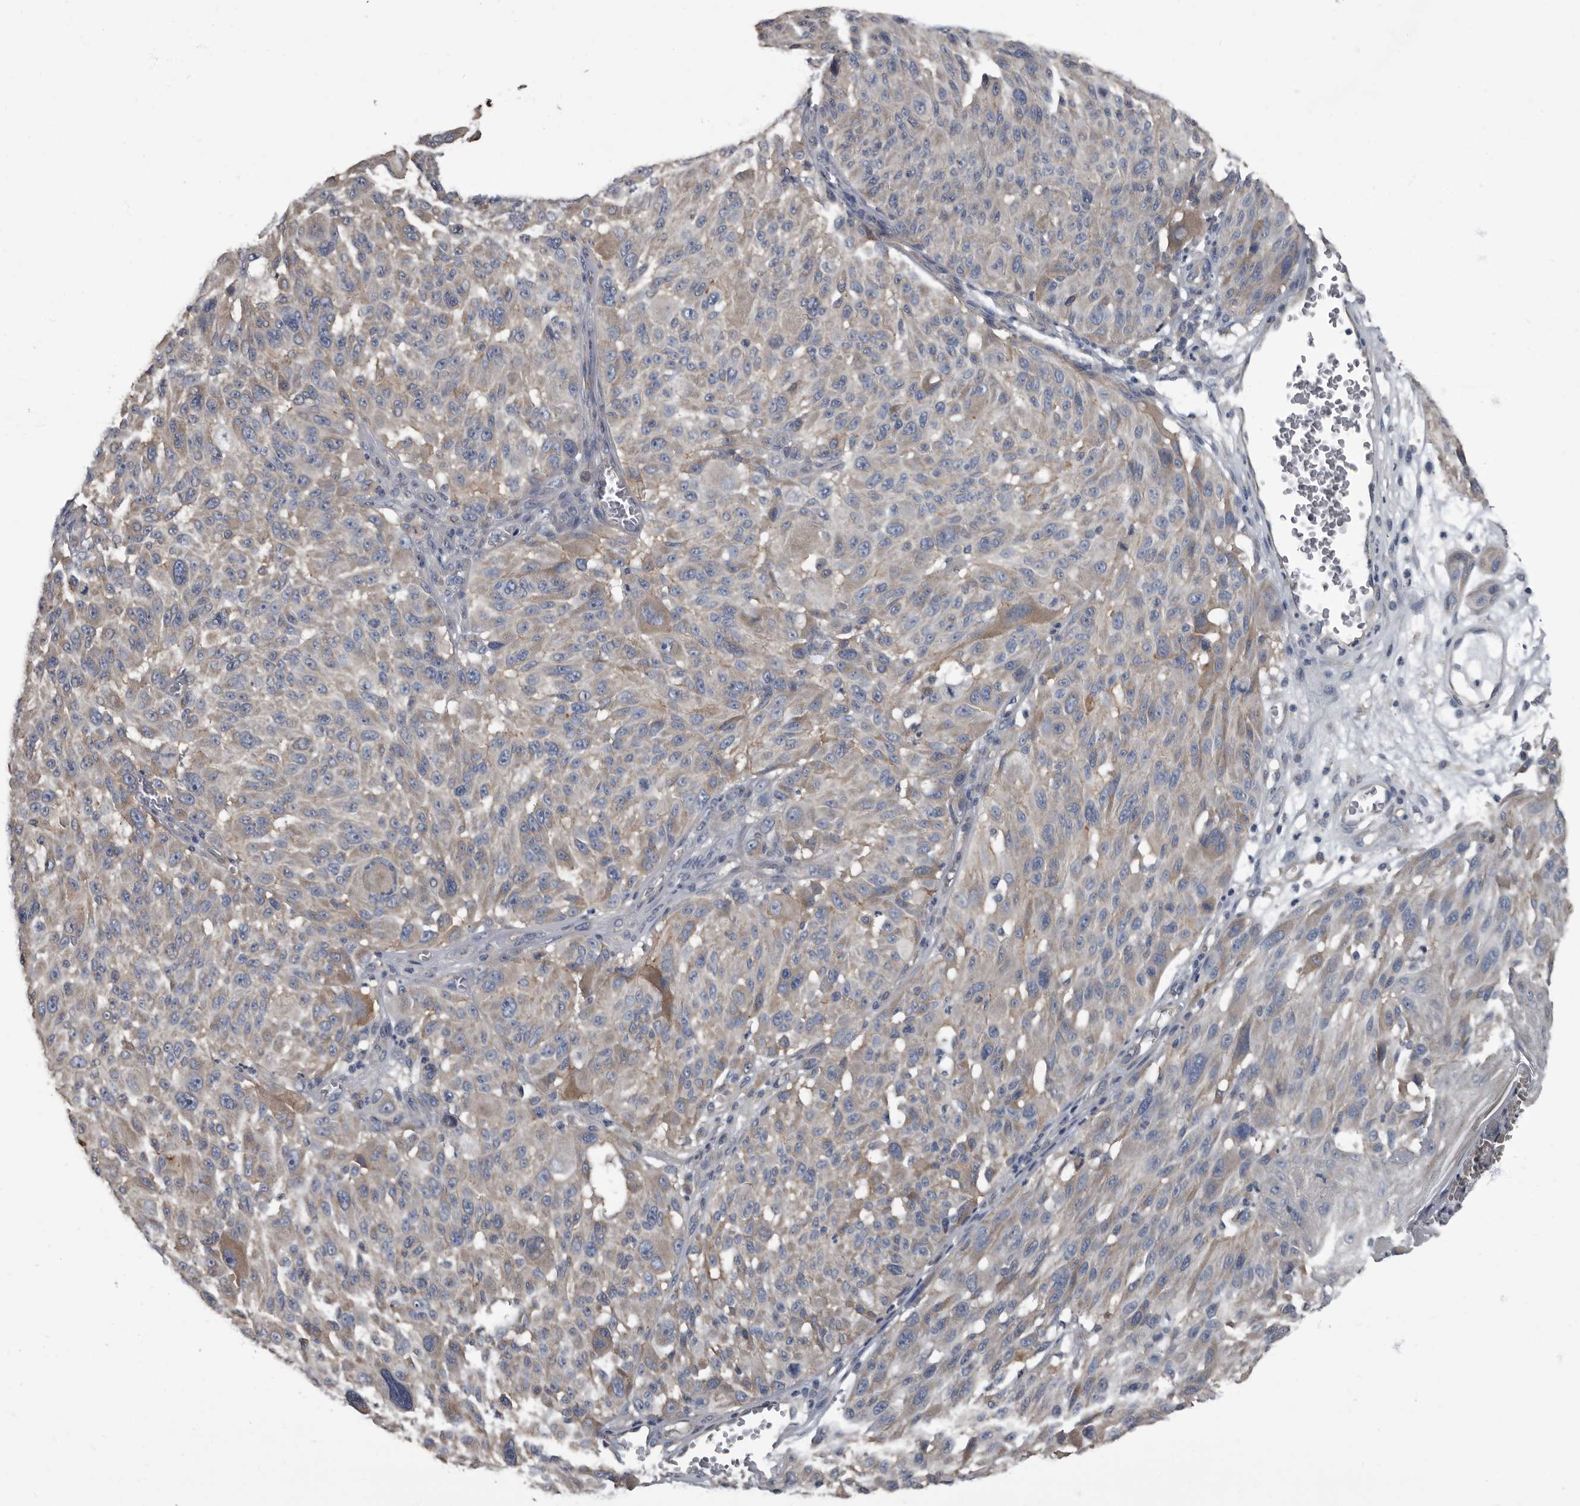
{"staining": {"intensity": "weak", "quantity": "<25%", "location": "cytoplasmic/membranous"}, "tissue": "melanoma", "cell_type": "Tumor cells", "image_type": "cancer", "snomed": [{"axis": "morphology", "description": "Malignant melanoma, NOS"}, {"axis": "topography", "description": "Skin"}], "caption": "Immunohistochemistry histopathology image of melanoma stained for a protein (brown), which shows no expression in tumor cells.", "gene": "TPD52L1", "patient": {"sex": "male", "age": 83}}